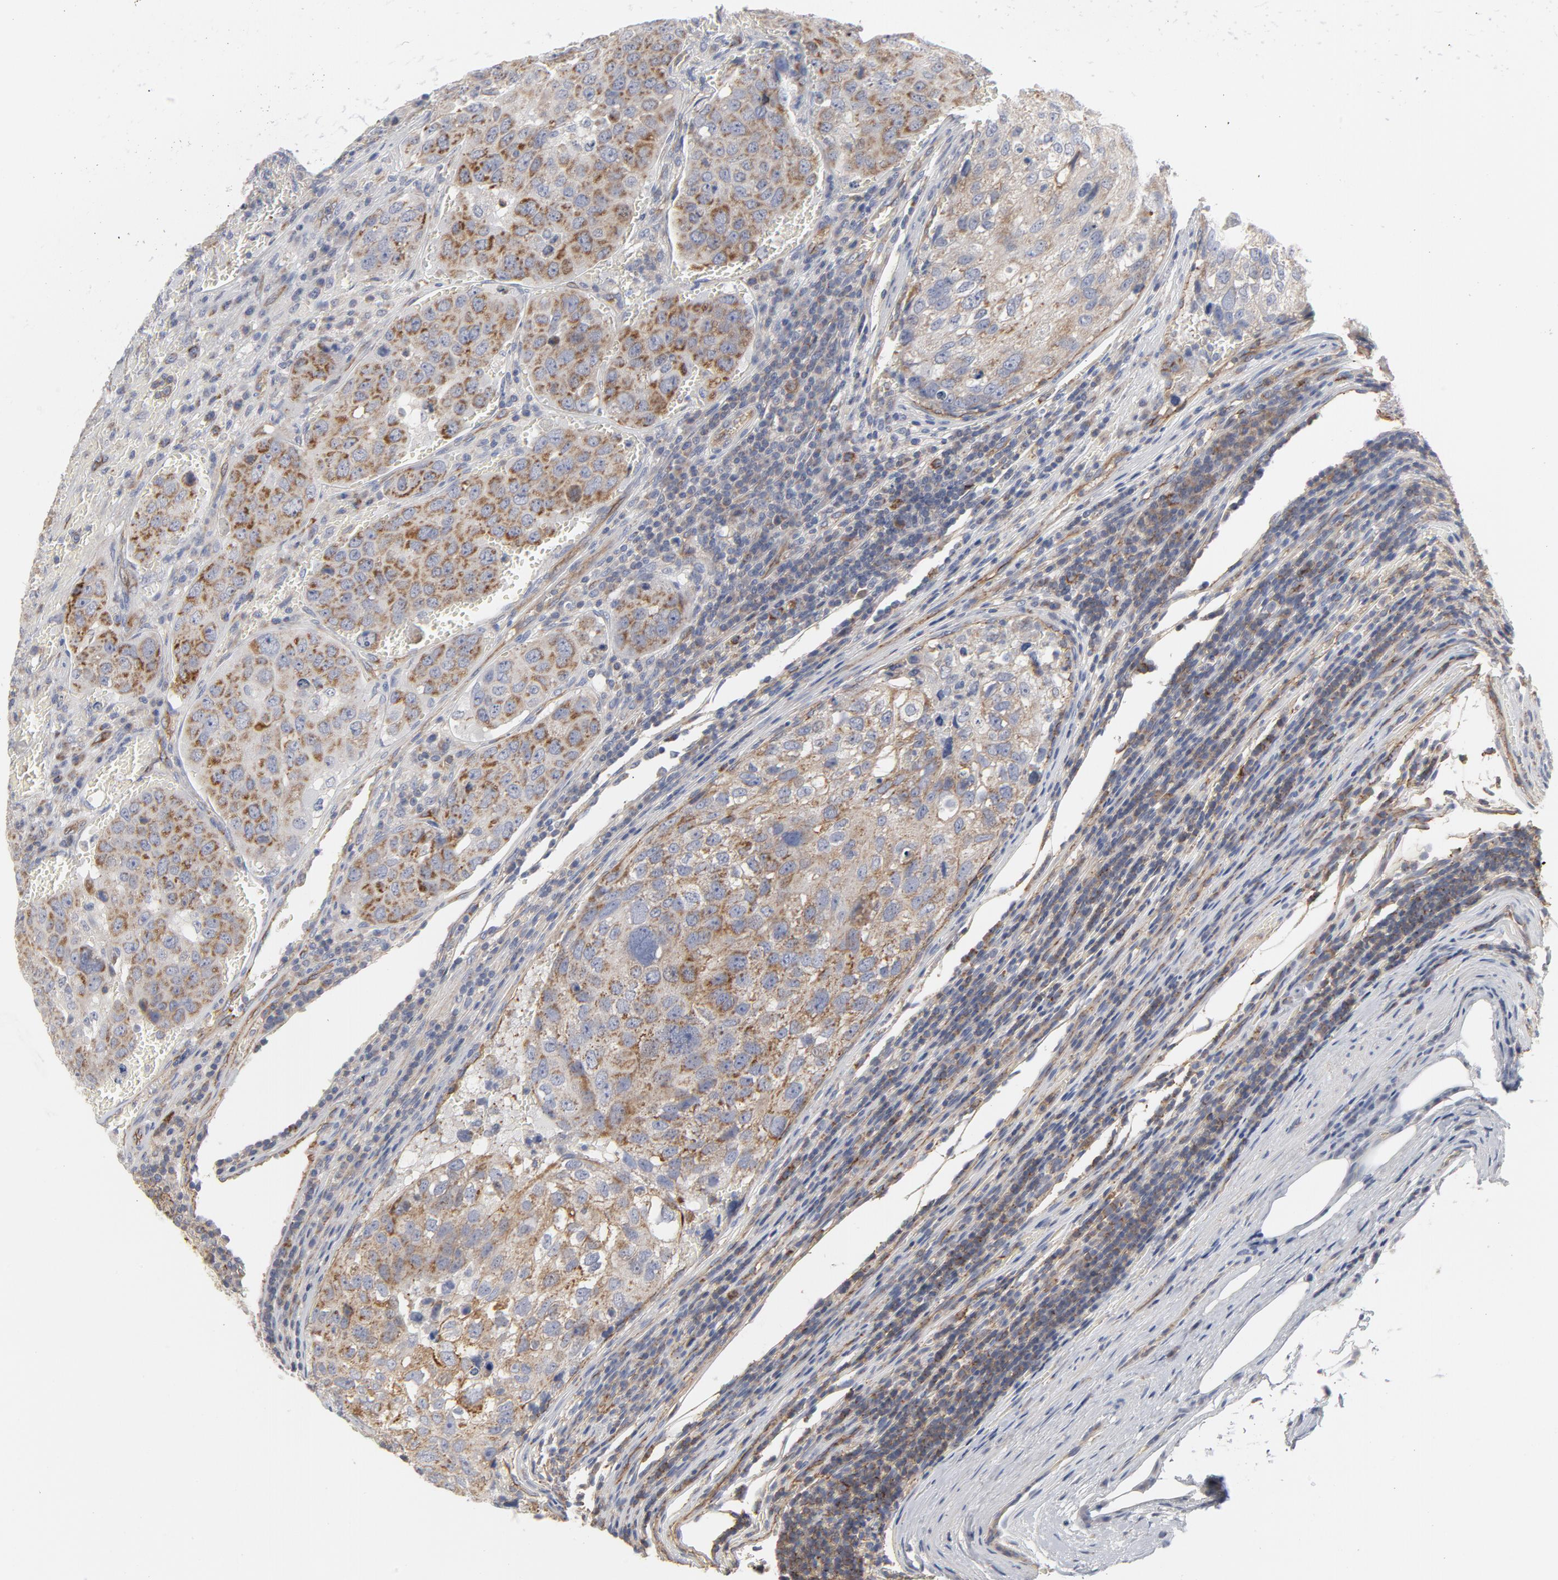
{"staining": {"intensity": "moderate", "quantity": ">75%", "location": "cytoplasmic/membranous"}, "tissue": "urothelial cancer", "cell_type": "Tumor cells", "image_type": "cancer", "snomed": [{"axis": "morphology", "description": "Urothelial carcinoma, High grade"}, {"axis": "topography", "description": "Lymph node"}, {"axis": "topography", "description": "Urinary bladder"}], "caption": "Human high-grade urothelial carcinoma stained for a protein (brown) reveals moderate cytoplasmic/membranous positive staining in about >75% of tumor cells.", "gene": "OXA1L", "patient": {"sex": "male", "age": 51}}